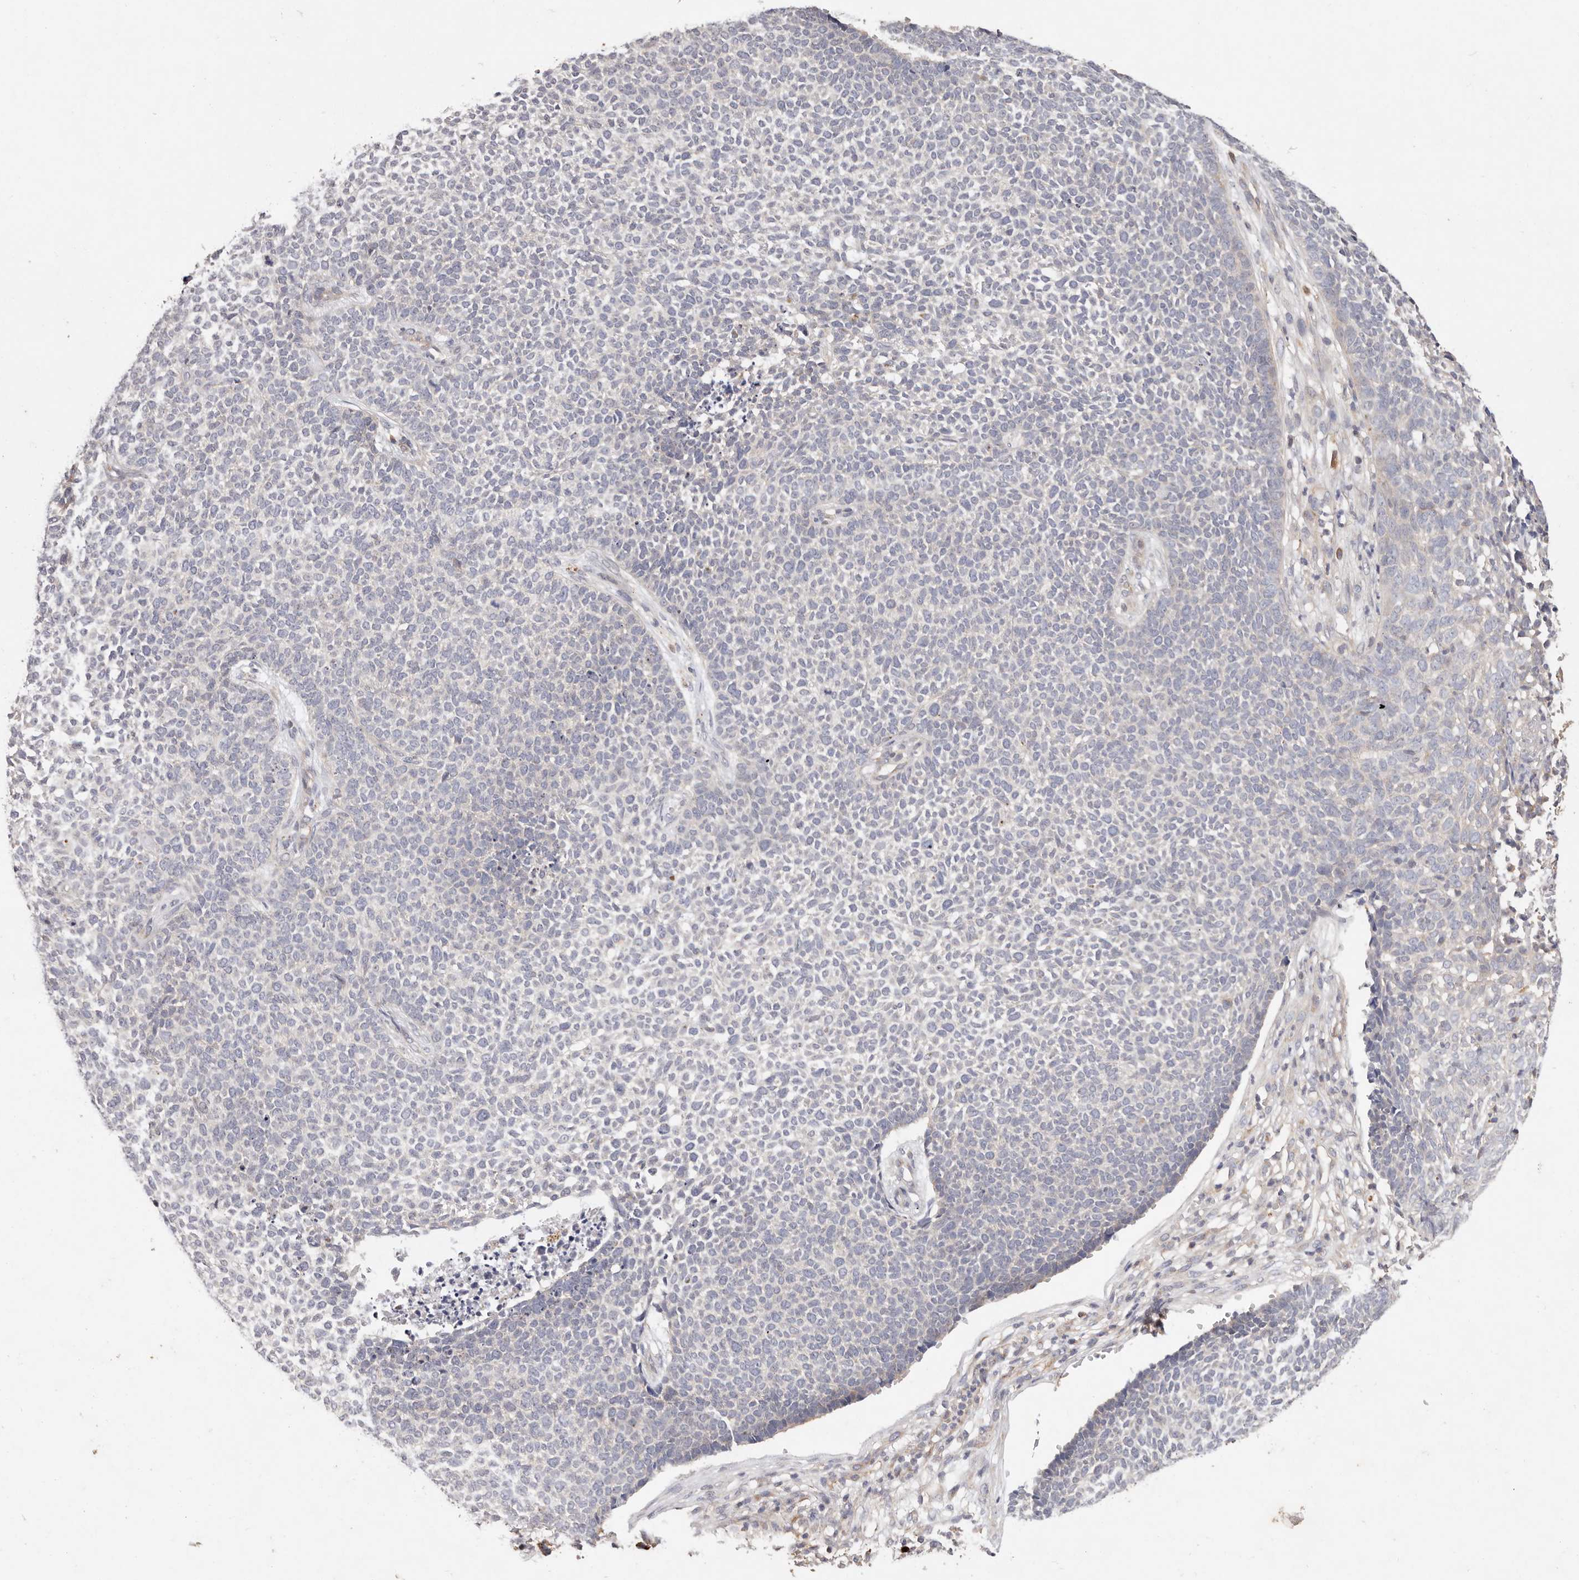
{"staining": {"intensity": "negative", "quantity": "none", "location": "none"}, "tissue": "skin cancer", "cell_type": "Tumor cells", "image_type": "cancer", "snomed": [{"axis": "morphology", "description": "Basal cell carcinoma"}, {"axis": "topography", "description": "Skin"}], "caption": "Basal cell carcinoma (skin) stained for a protein using immunohistochemistry displays no staining tumor cells.", "gene": "THBS3", "patient": {"sex": "female", "age": 84}}